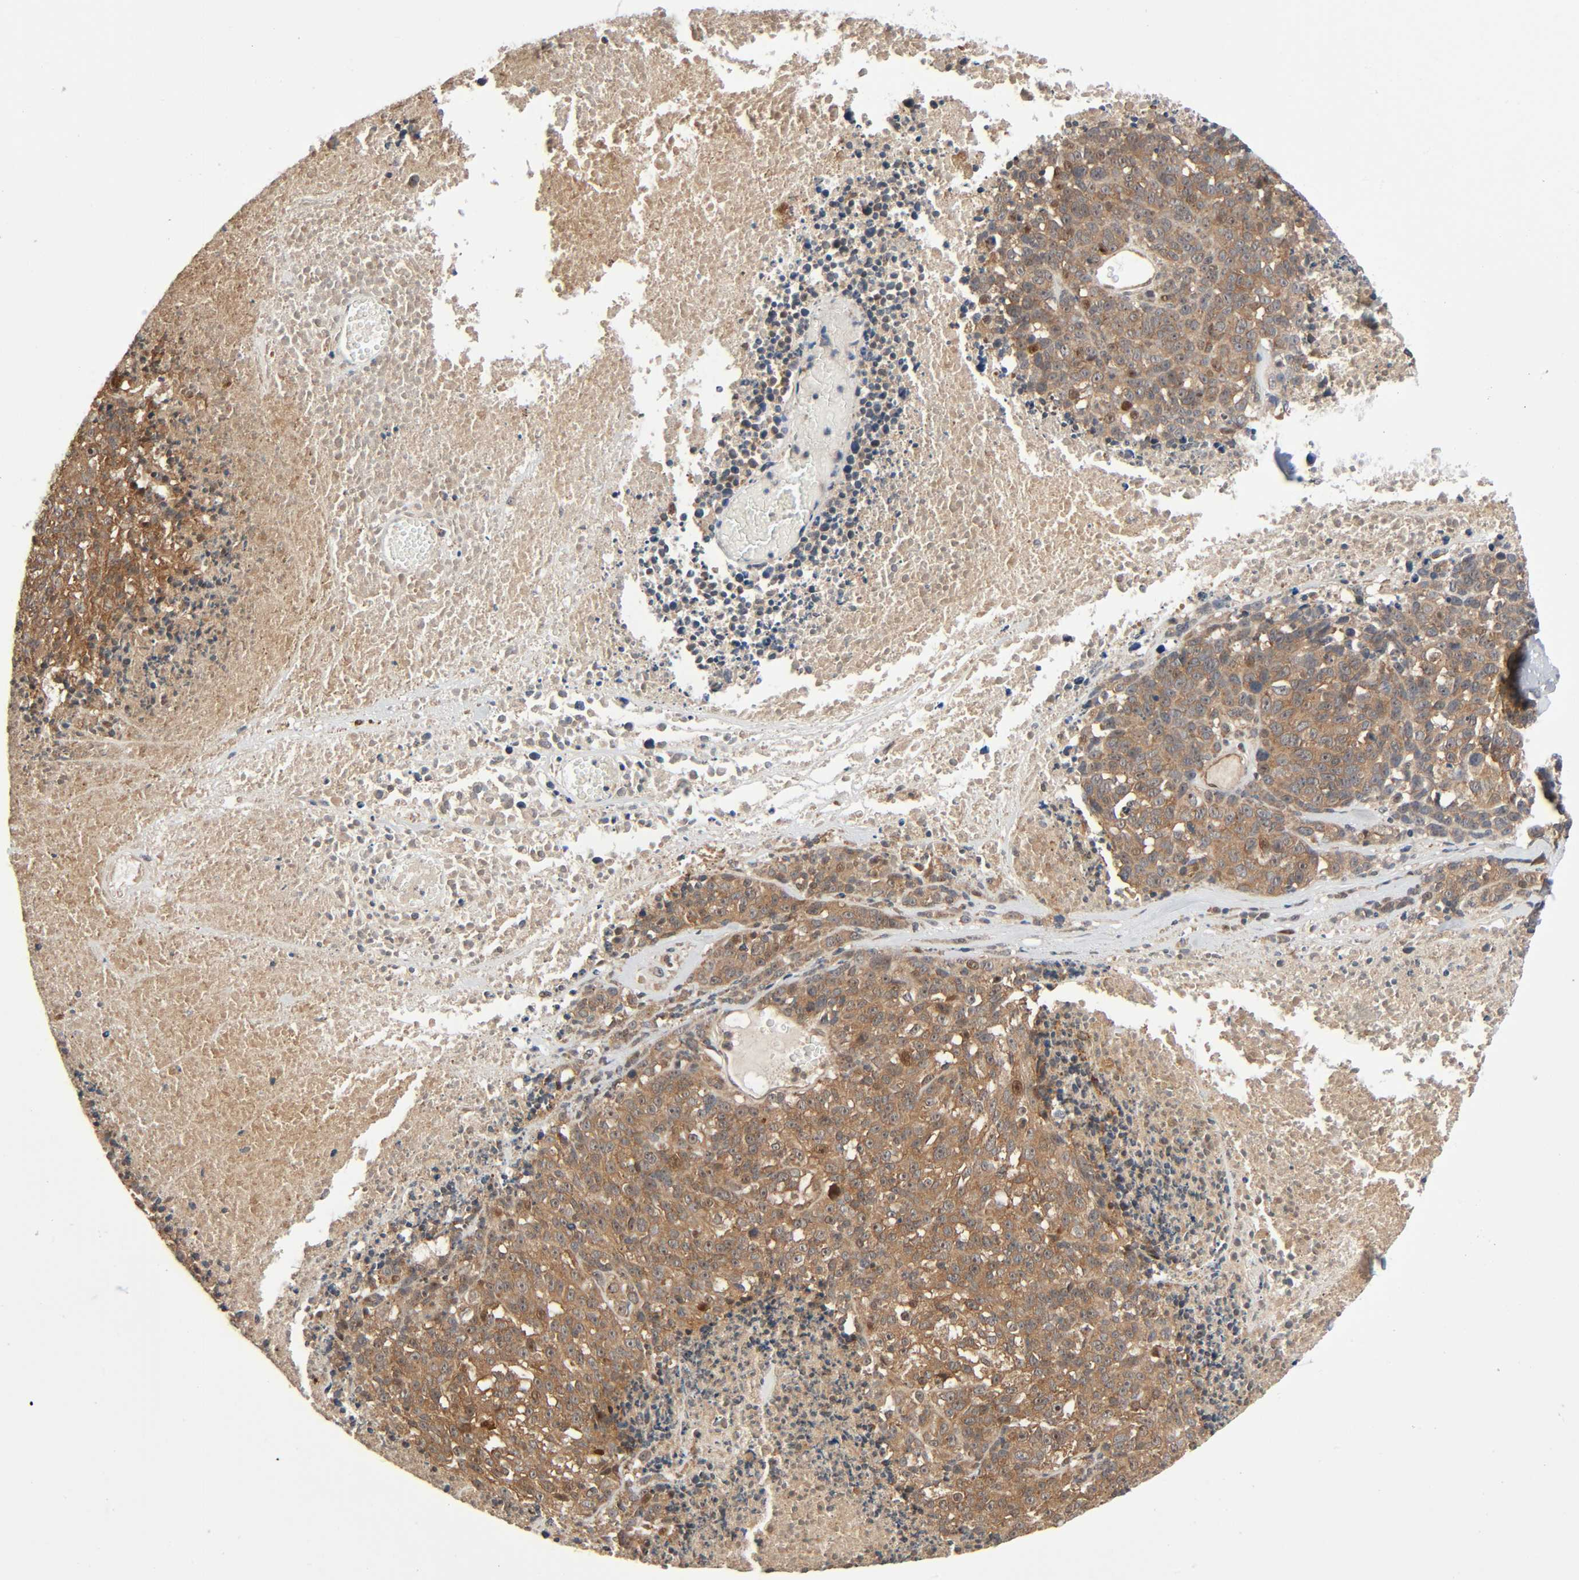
{"staining": {"intensity": "moderate", "quantity": ">75%", "location": "cytoplasmic/membranous"}, "tissue": "melanoma", "cell_type": "Tumor cells", "image_type": "cancer", "snomed": [{"axis": "morphology", "description": "Malignant melanoma, Metastatic site"}, {"axis": "topography", "description": "Cerebral cortex"}], "caption": "High-magnification brightfield microscopy of melanoma stained with DAB (3,3'-diaminobenzidine) (brown) and counterstained with hematoxylin (blue). tumor cells exhibit moderate cytoplasmic/membranous expression is present in about>75% of cells.", "gene": "PPP2R1B", "patient": {"sex": "female", "age": 52}}